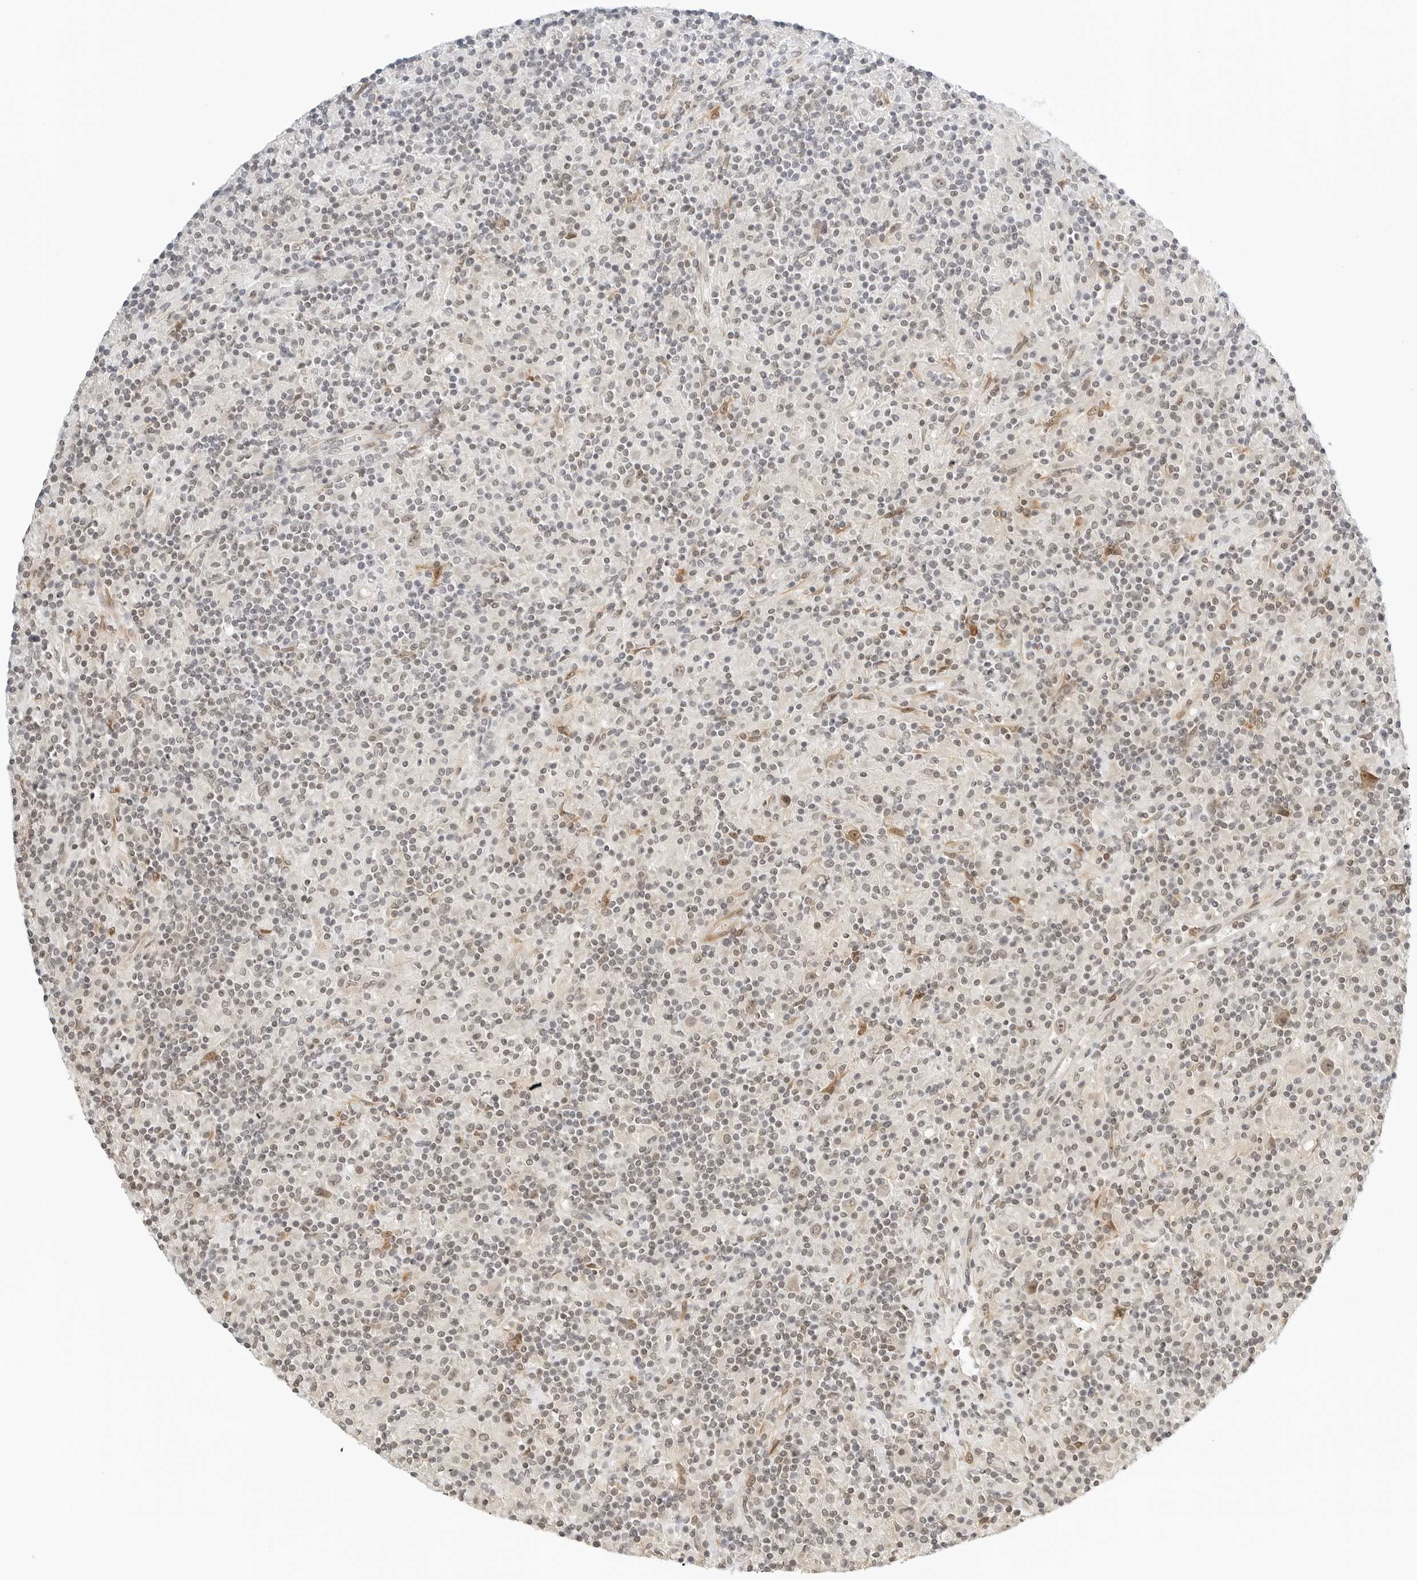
{"staining": {"intensity": "weak", "quantity": ">75%", "location": "nuclear"}, "tissue": "lymphoma", "cell_type": "Tumor cells", "image_type": "cancer", "snomed": [{"axis": "morphology", "description": "Hodgkin's disease, NOS"}, {"axis": "topography", "description": "Lymph node"}], "caption": "This is an image of immunohistochemistry (IHC) staining of Hodgkin's disease, which shows weak staining in the nuclear of tumor cells.", "gene": "NEO1", "patient": {"sex": "male", "age": 70}}